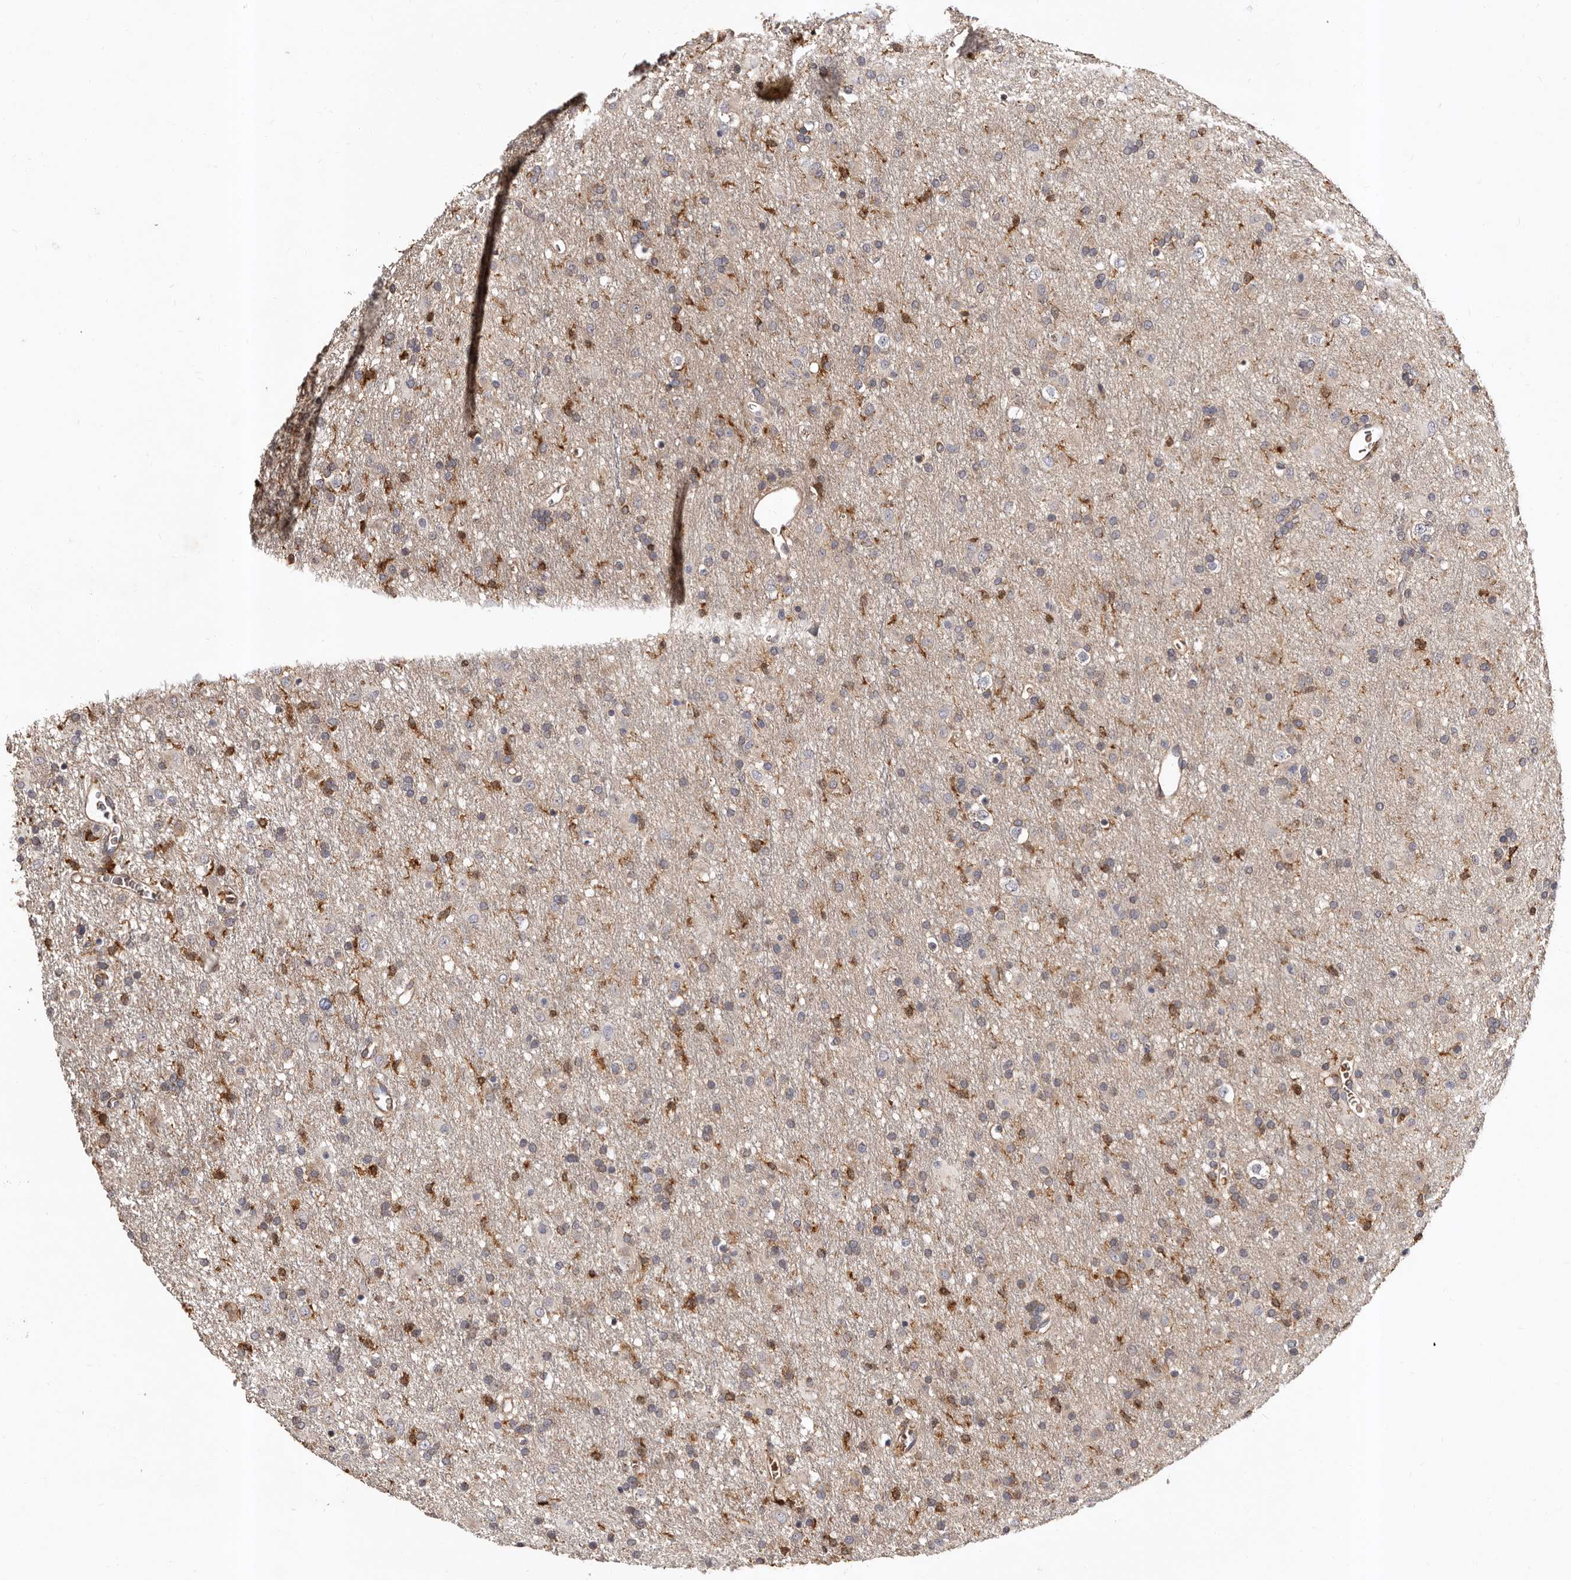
{"staining": {"intensity": "weak", "quantity": "<25%", "location": "cytoplasmic/membranous"}, "tissue": "glioma", "cell_type": "Tumor cells", "image_type": "cancer", "snomed": [{"axis": "morphology", "description": "Glioma, malignant, Low grade"}, {"axis": "topography", "description": "Brain"}], "caption": "Glioma stained for a protein using immunohistochemistry (IHC) exhibits no positivity tumor cells.", "gene": "BAX", "patient": {"sex": "male", "age": 65}}